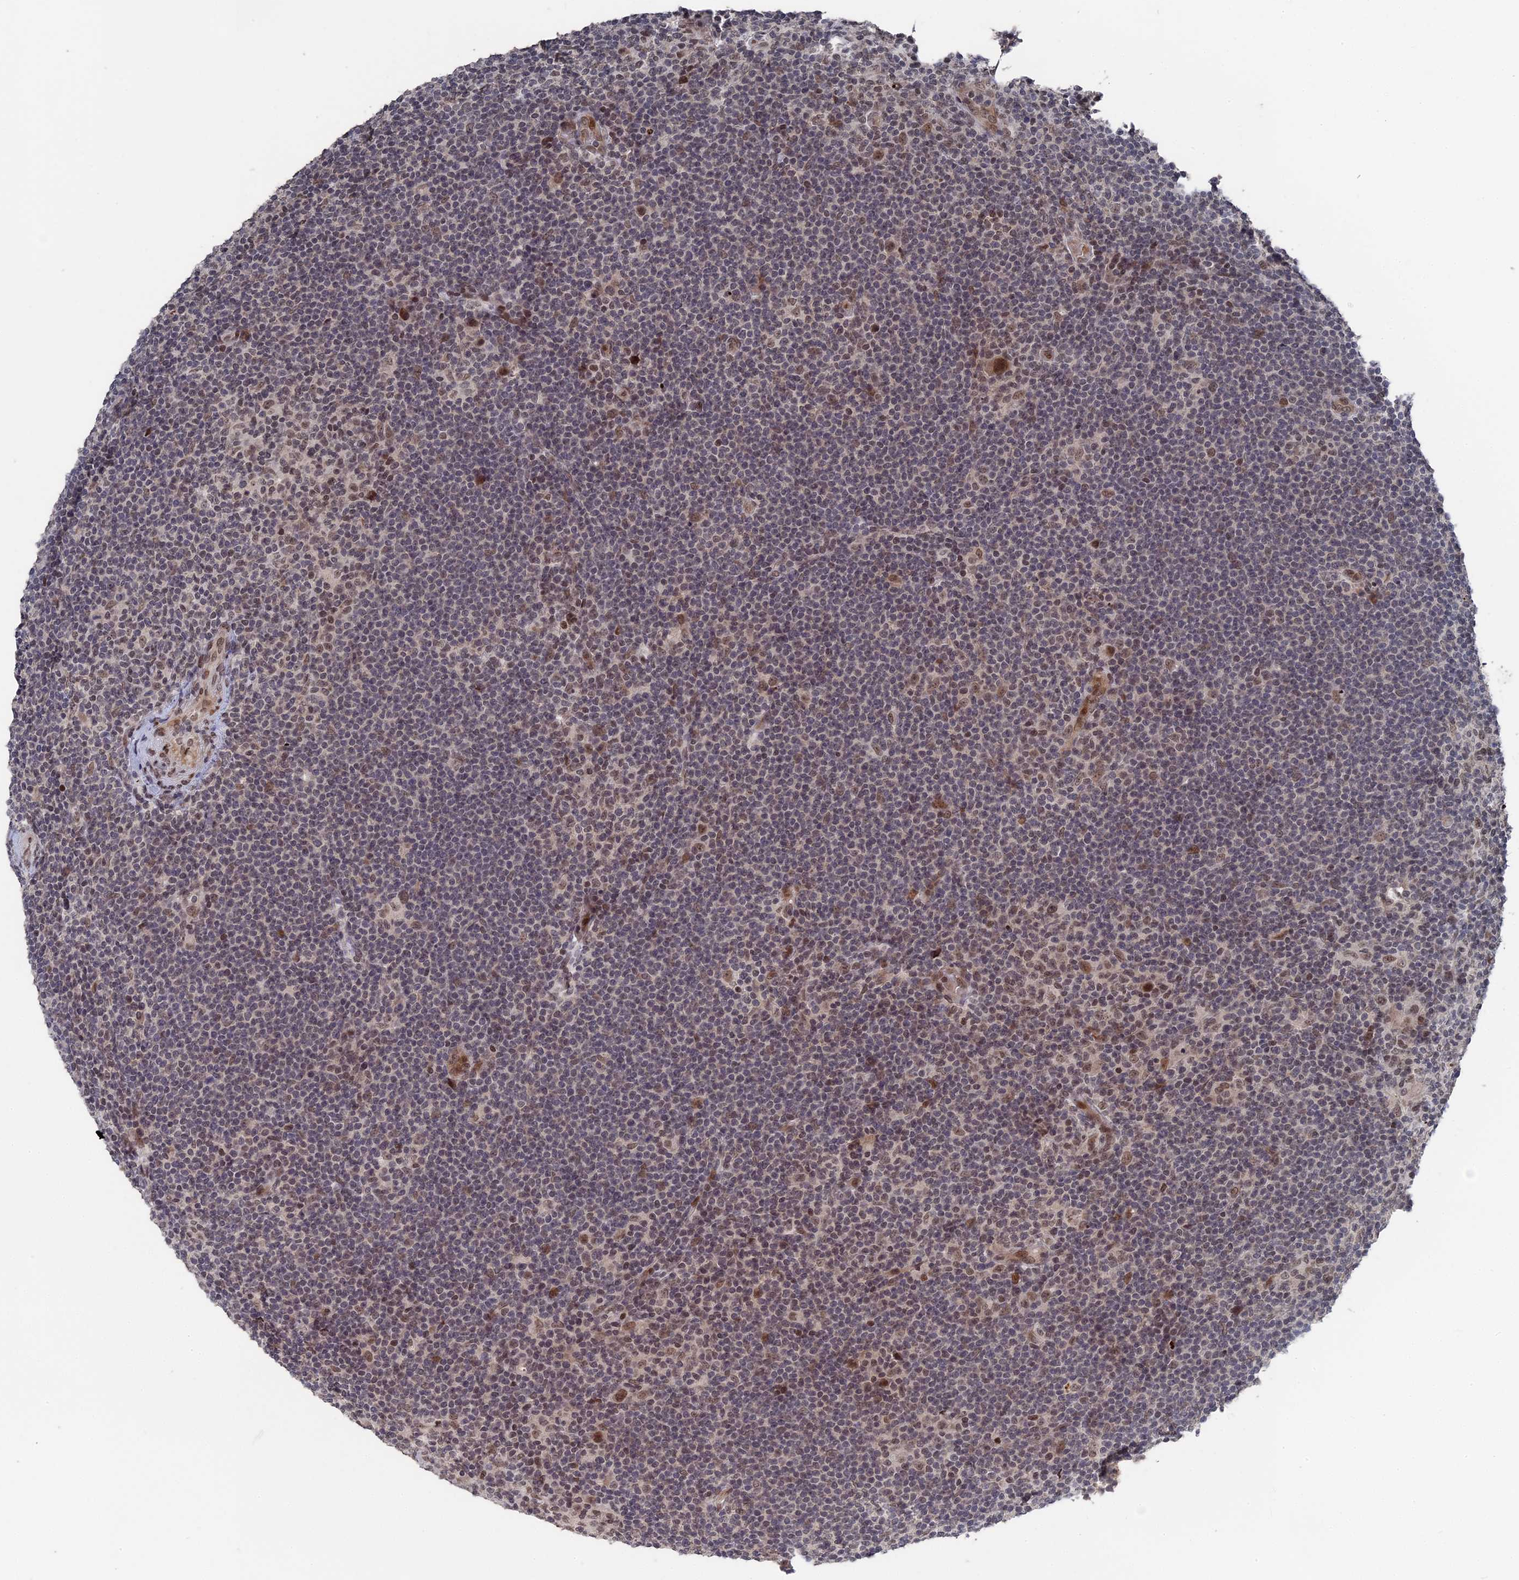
{"staining": {"intensity": "moderate", "quantity": "25%-75%", "location": "nuclear"}, "tissue": "lymphoma", "cell_type": "Tumor cells", "image_type": "cancer", "snomed": [{"axis": "morphology", "description": "Hodgkin's disease, NOS"}, {"axis": "topography", "description": "Lymph node"}], "caption": "Protein staining shows moderate nuclear positivity in about 25%-75% of tumor cells in Hodgkin's disease.", "gene": "NR2C2AP", "patient": {"sex": "female", "age": 57}}